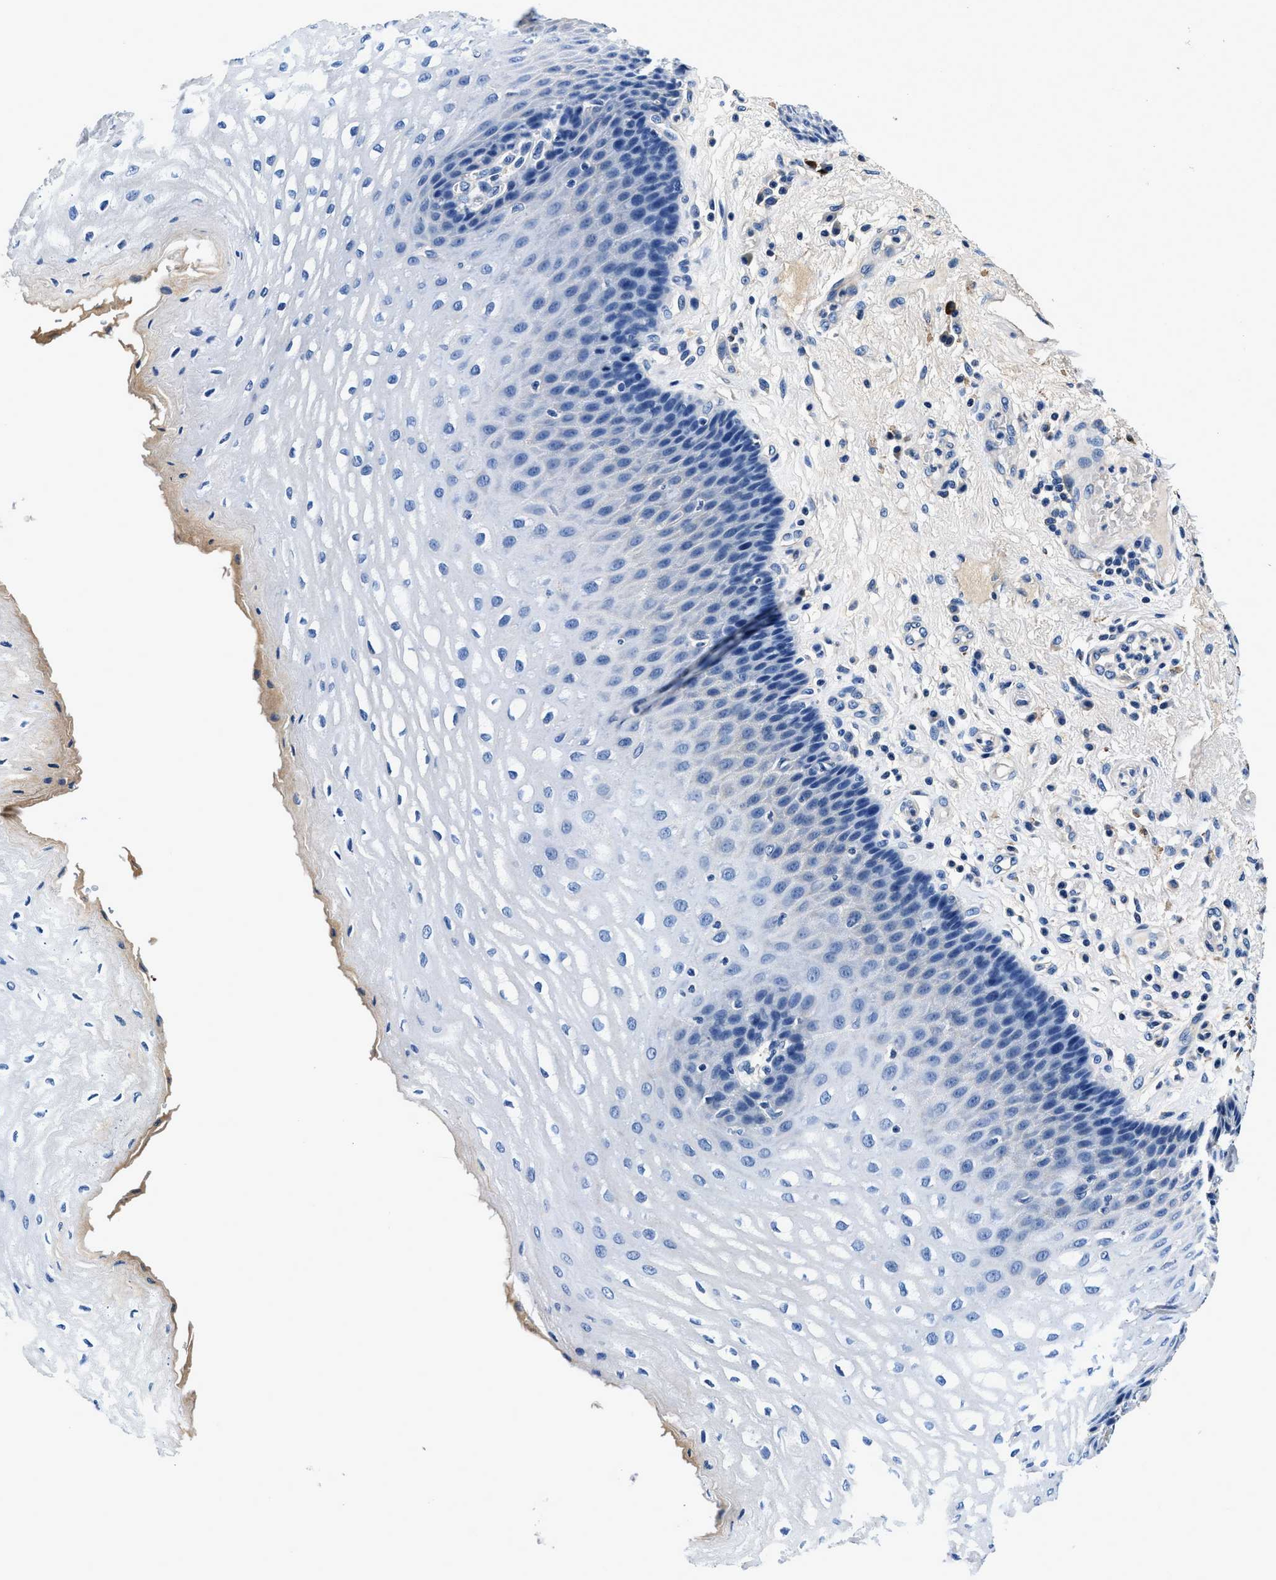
{"staining": {"intensity": "negative", "quantity": "none", "location": "none"}, "tissue": "esophagus", "cell_type": "Squamous epithelial cells", "image_type": "normal", "snomed": [{"axis": "morphology", "description": "Normal tissue, NOS"}, {"axis": "topography", "description": "Esophagus"}], "caption": "Protein analysis of normal esophagus shows no significant positivity in squamous epithelial cells. (DAB (3,3'-diaminobenzidine) immunohistochemistry (IHC), high magnification).", "gene": "ZFAND3", "patient": {"sex": "male", "age": 54}}